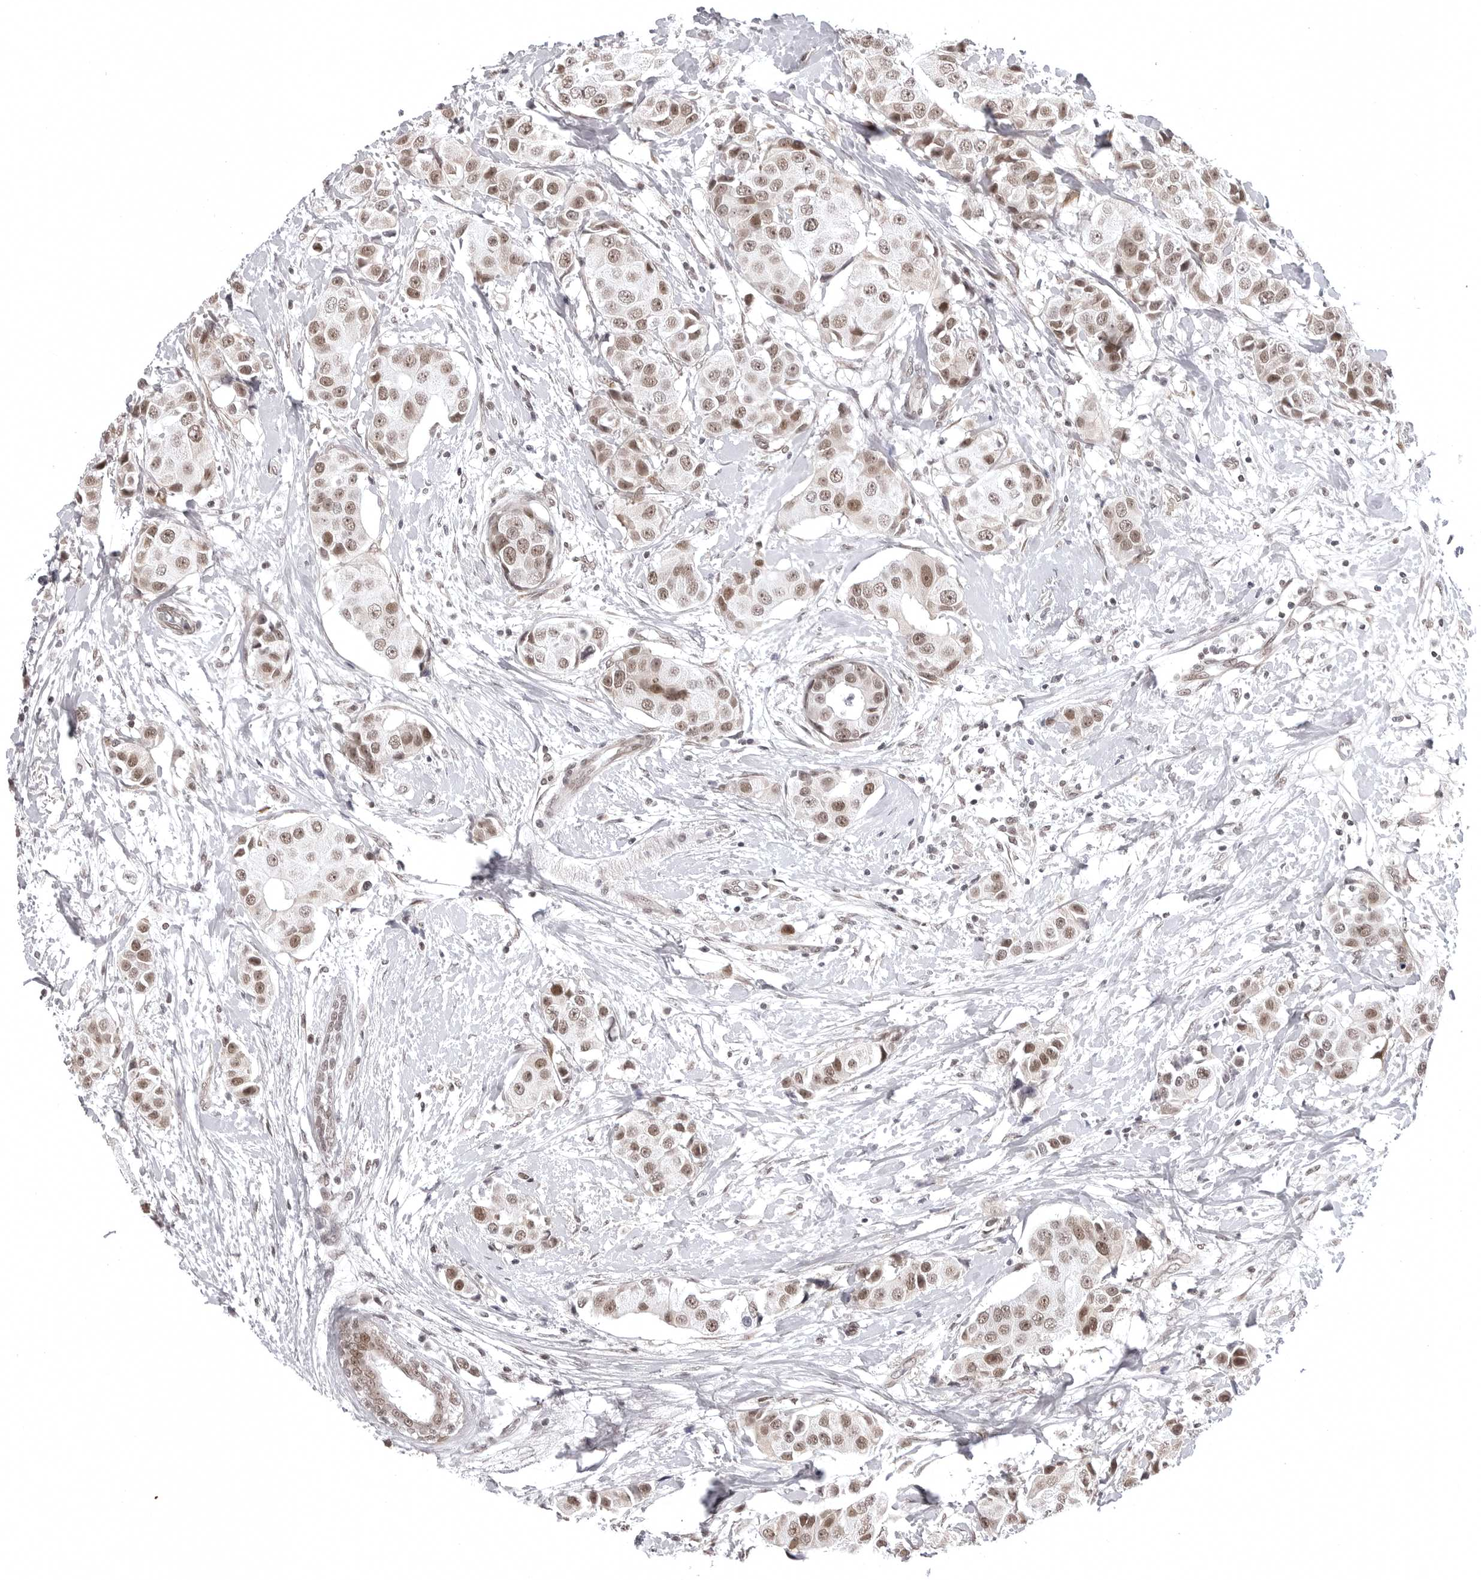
{"staining": {"intensity": "moderate", "quantity": ">75%", "location": "nuclear"}, "tissue": "breast cancer", "cell_type": "Tumor cells", "image_type": "cancer", "snomed": [{"axis": "morphology", "description": "Normal tissue, NOS"}, {"axis": "morphology", "description": "Duct carcinoma"}, {"axis": "topography", "description": "Breast"}], "caption": "IHC photomicrograph of neoplastic tissue: breast cancer stained using IHC displays medium levels of moderate protein expression localized specifically in the nuclear of tumor cells, appearing as a nuclear brown color.", "gene": "PHF3", "patient": {"sex": "female", "age": 39}}